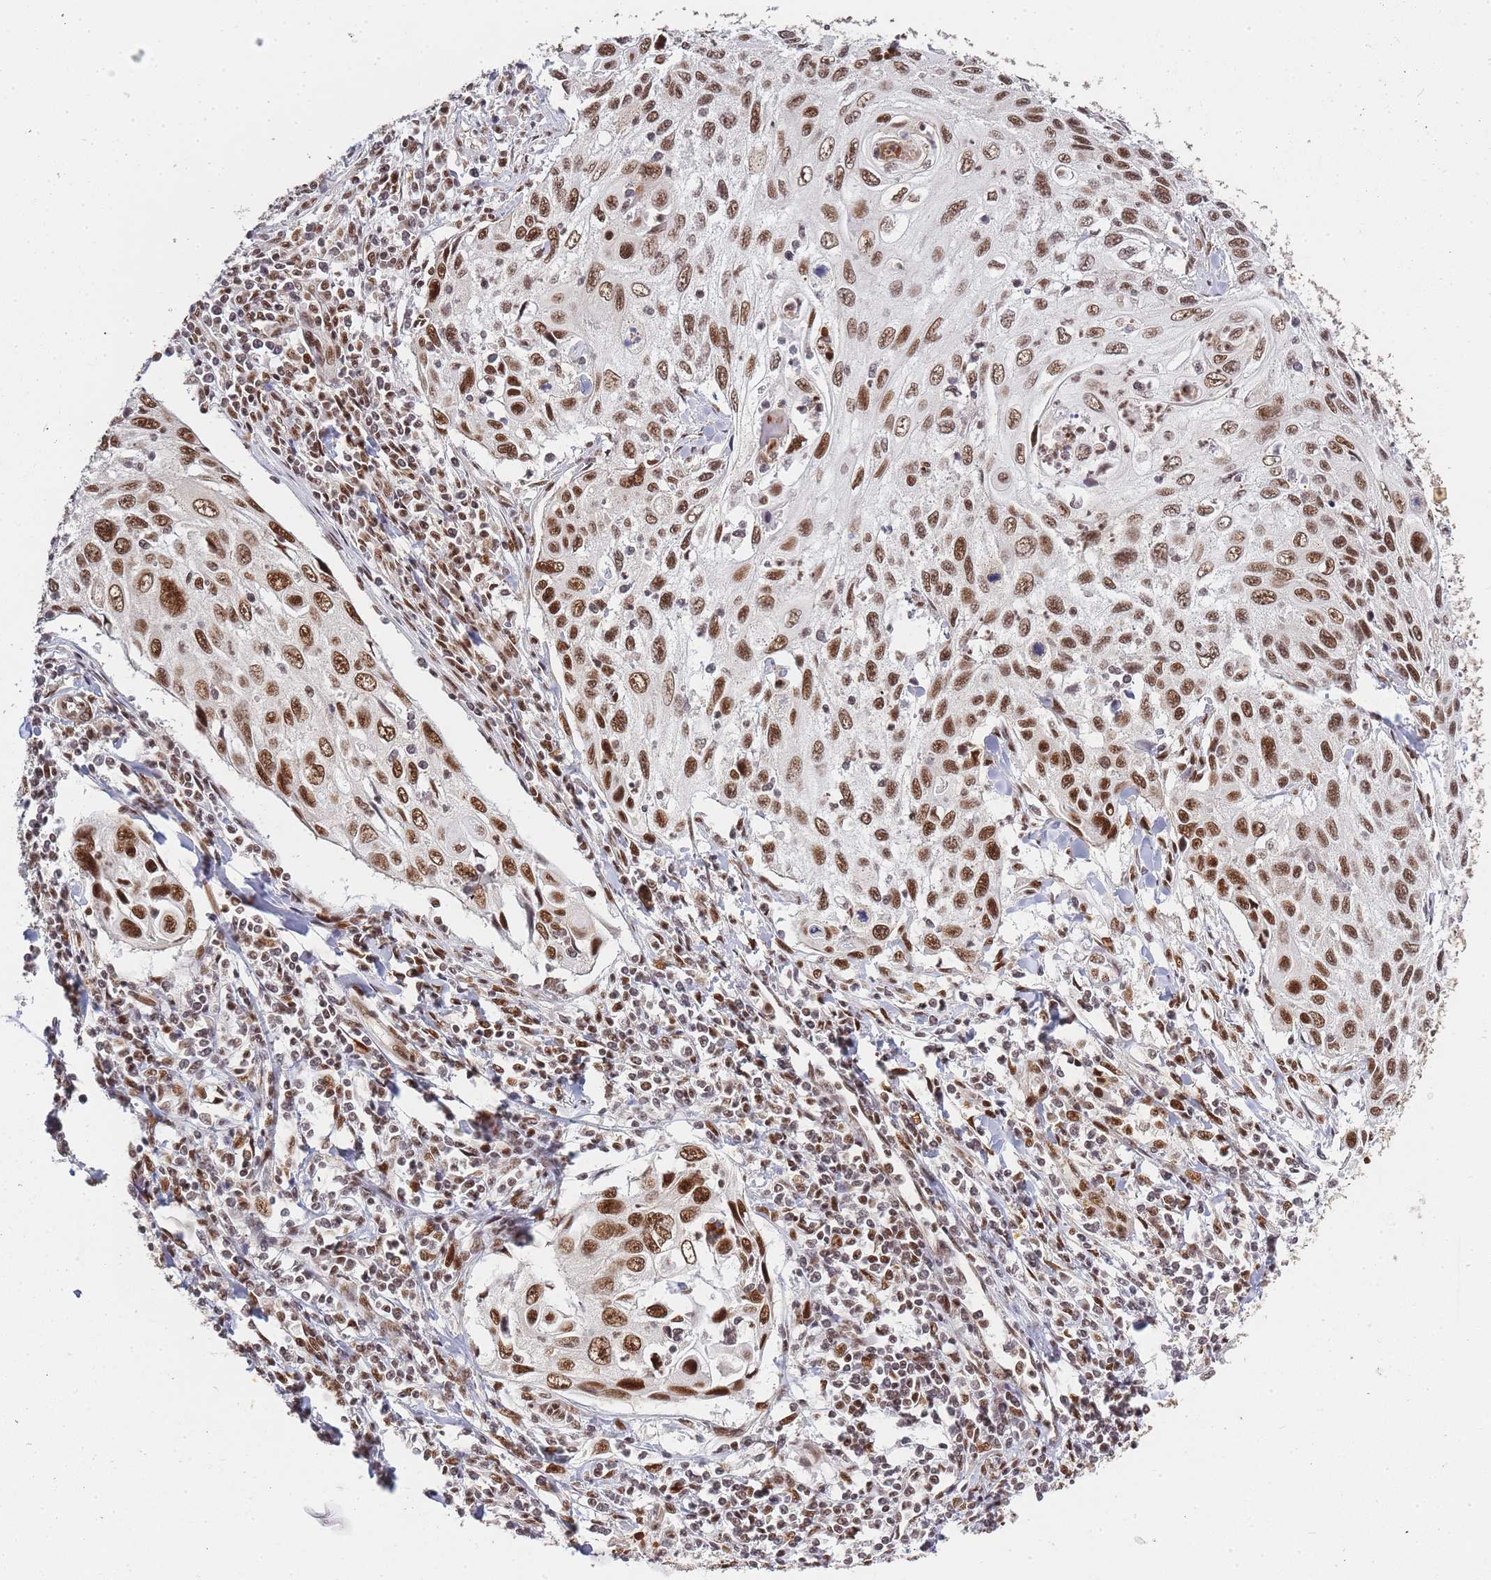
{"staining": {"intensity": "moderate", "quantity": ">75%", "location": "nuclear"}, "tissue": "cervical cancer", "cell_type": "Tumor cells", "image_type": "cancer", "snomed": [{"axis": "morphology", "description": "Squamous cell carcinoma, NOS"}, {"axis": "topography", "description": "Cervix"}], "caption": "A histopathology image of cervical squamous cell carcinoma stained for a protein reveals moderate nuclear brown staining in tumor cells.", "gene": "PRKDC", "patient": {"sex": "female", "age": 70}}